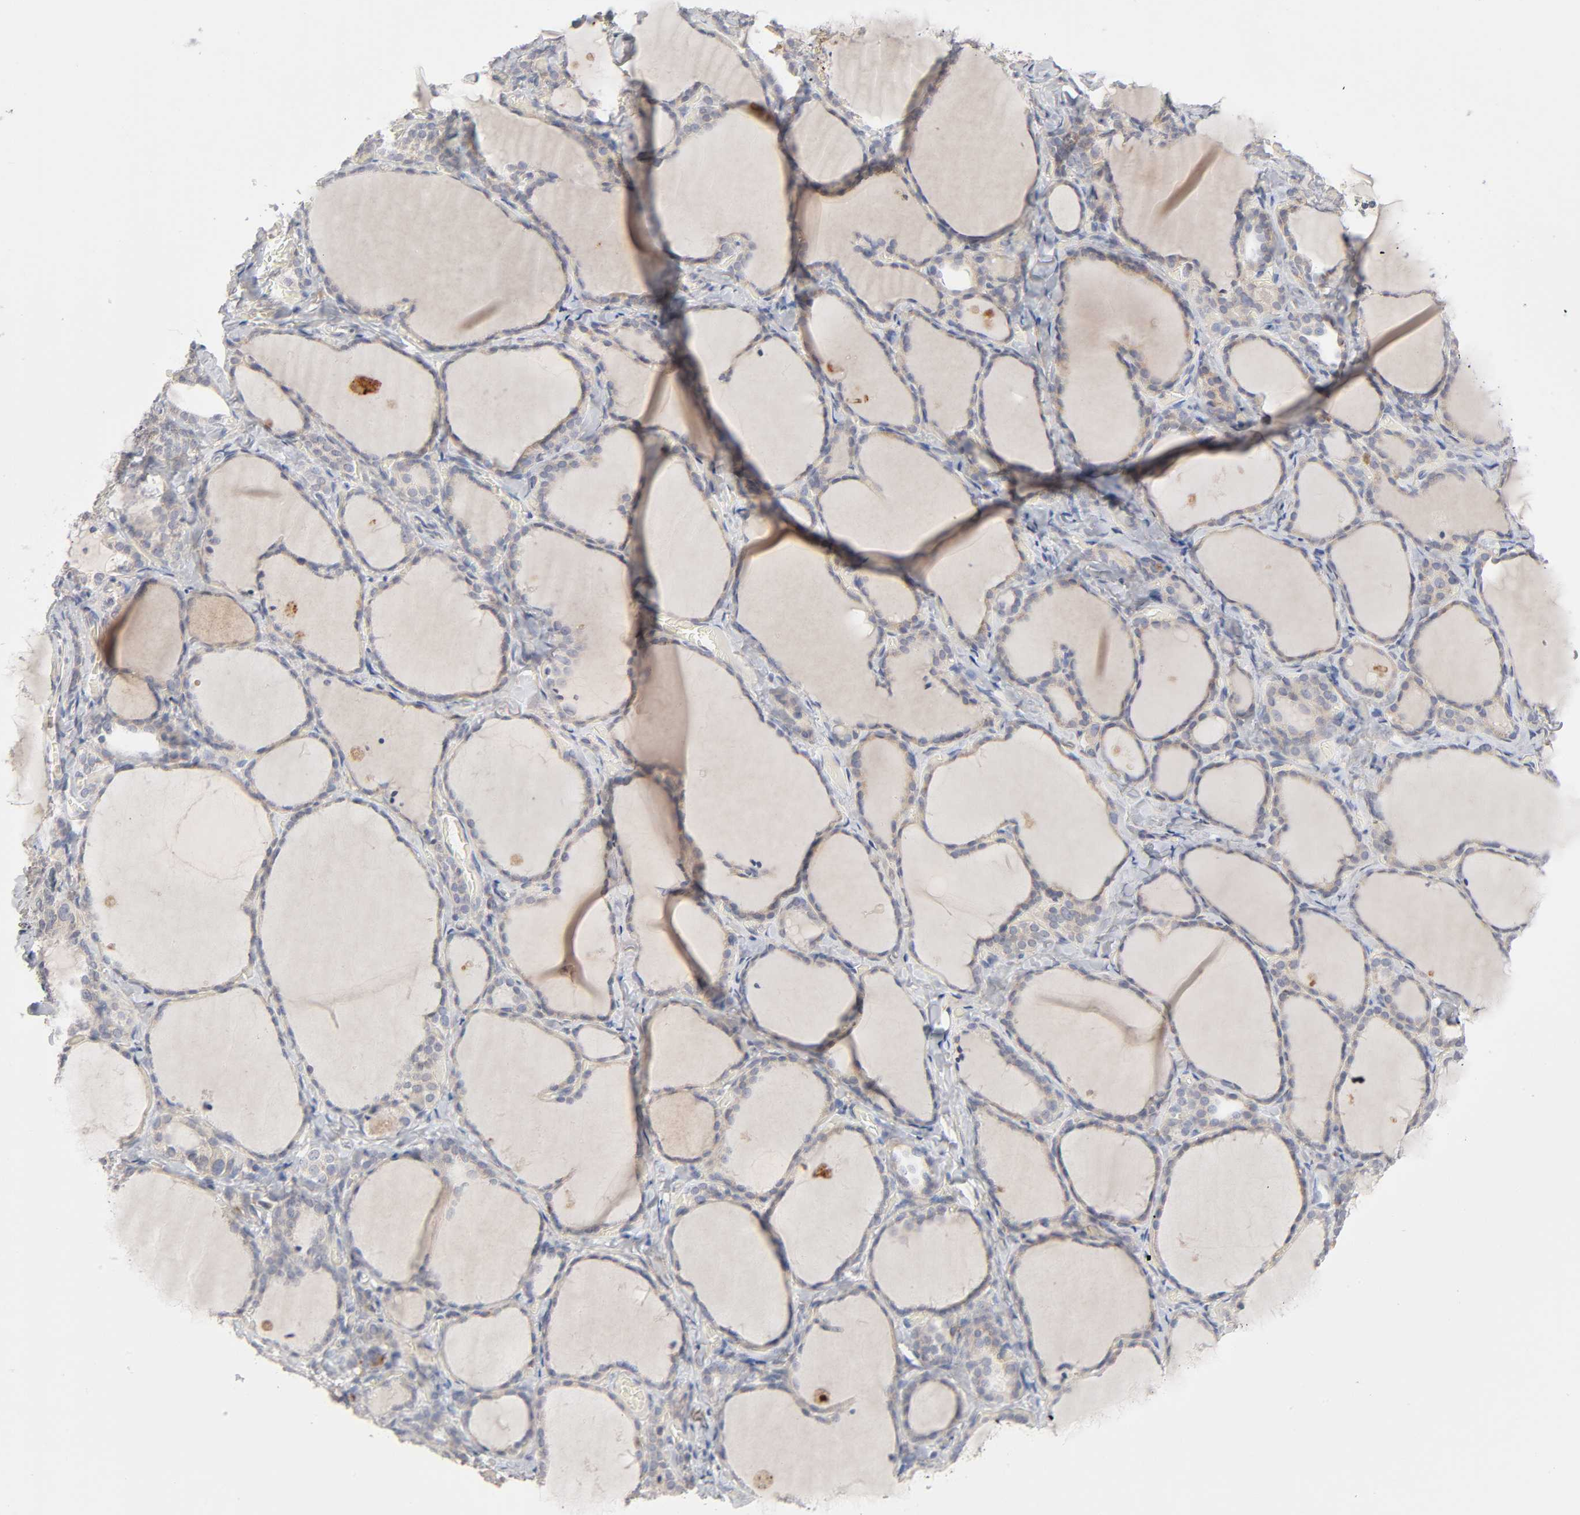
{"staining": {"intensity": "strong", "quantity": ">75%", "location": "cytoplasmic/membranous"}, "tissue": "thyroid gland", "cell_type": "Glandular cells", "image_type": "normal", "snomed": [{"axis": "morphology", "description": "Normal tissue, NOS"}, {"axis": "morphology", "description": "Papillary adenocarcinoma, NOS"}, {"axis": "topography", "description": "Thyroid gland"}], "caption": "Immunohistochemical staining of unremarkable thyroid gland demonstrates >75% levels of strong cytoplasmic/membranous protein expression in about >75% of glandular cells.", "gene": "IL4R", "patient": {"sex": "female", "age": 30}}